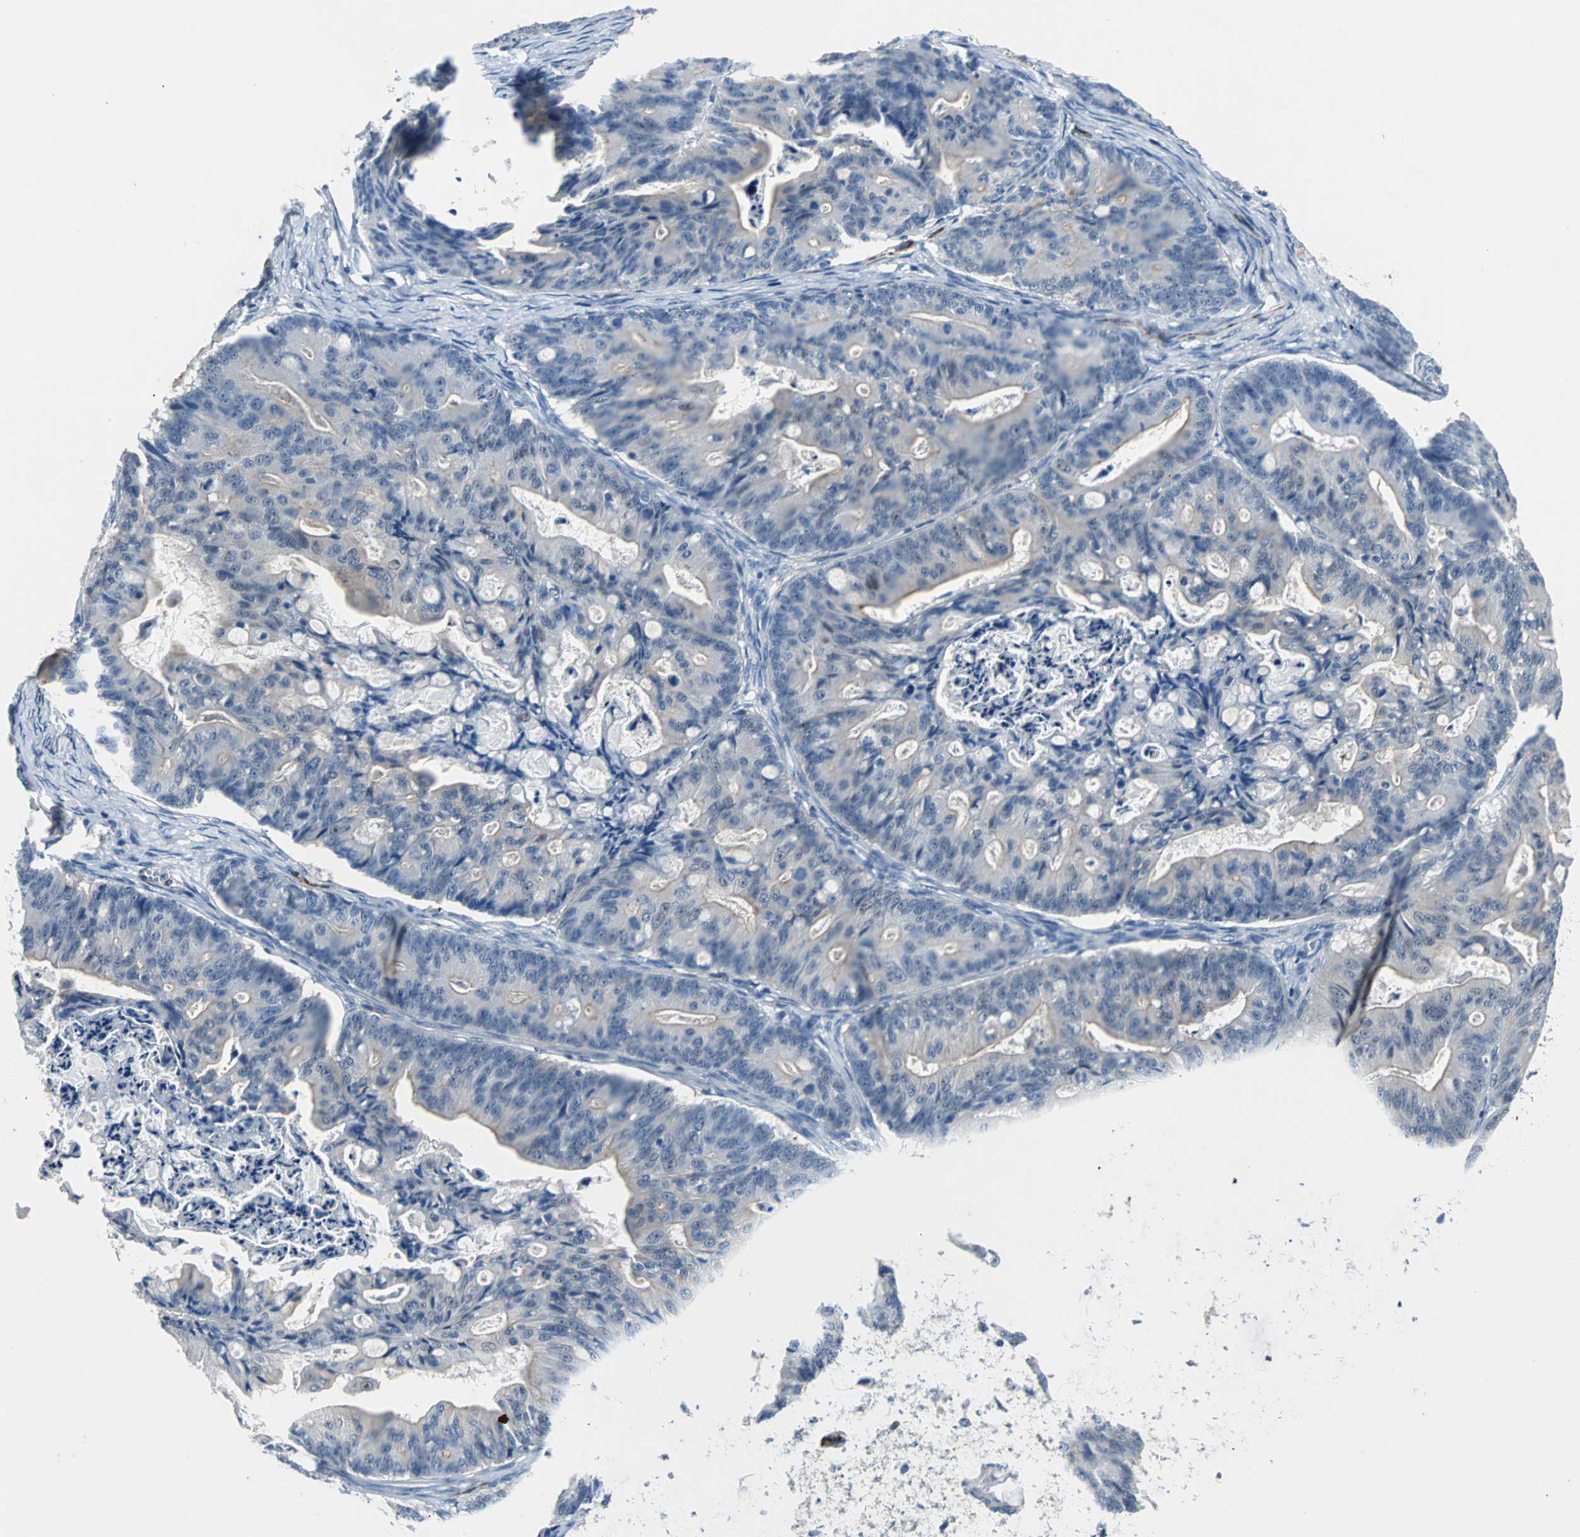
{"staining": {"intensity": "moderate", "quantity": "<25%", "location": "cytoplasmic/membranous"}, "tissue": "ovarian cancer", "cell_type": "Tumor cells", "image_type": "cancer", "snomed": [{"axis": "morphology", "description": "Cystadenocarcinoma, mucinous, NOS"}, {"axis": "topography", "description": "Ovary"}], "caption": "High-power microscopy captured an immunohistochemistry photomicrograph of ovarian mucinous cystadenocarcinoma, revealing moderate cytoplasmic/membranous positivity in about <25% of tumor cells.", "gene": "SELP", "patient": {"sex": "female", "age": 36}}